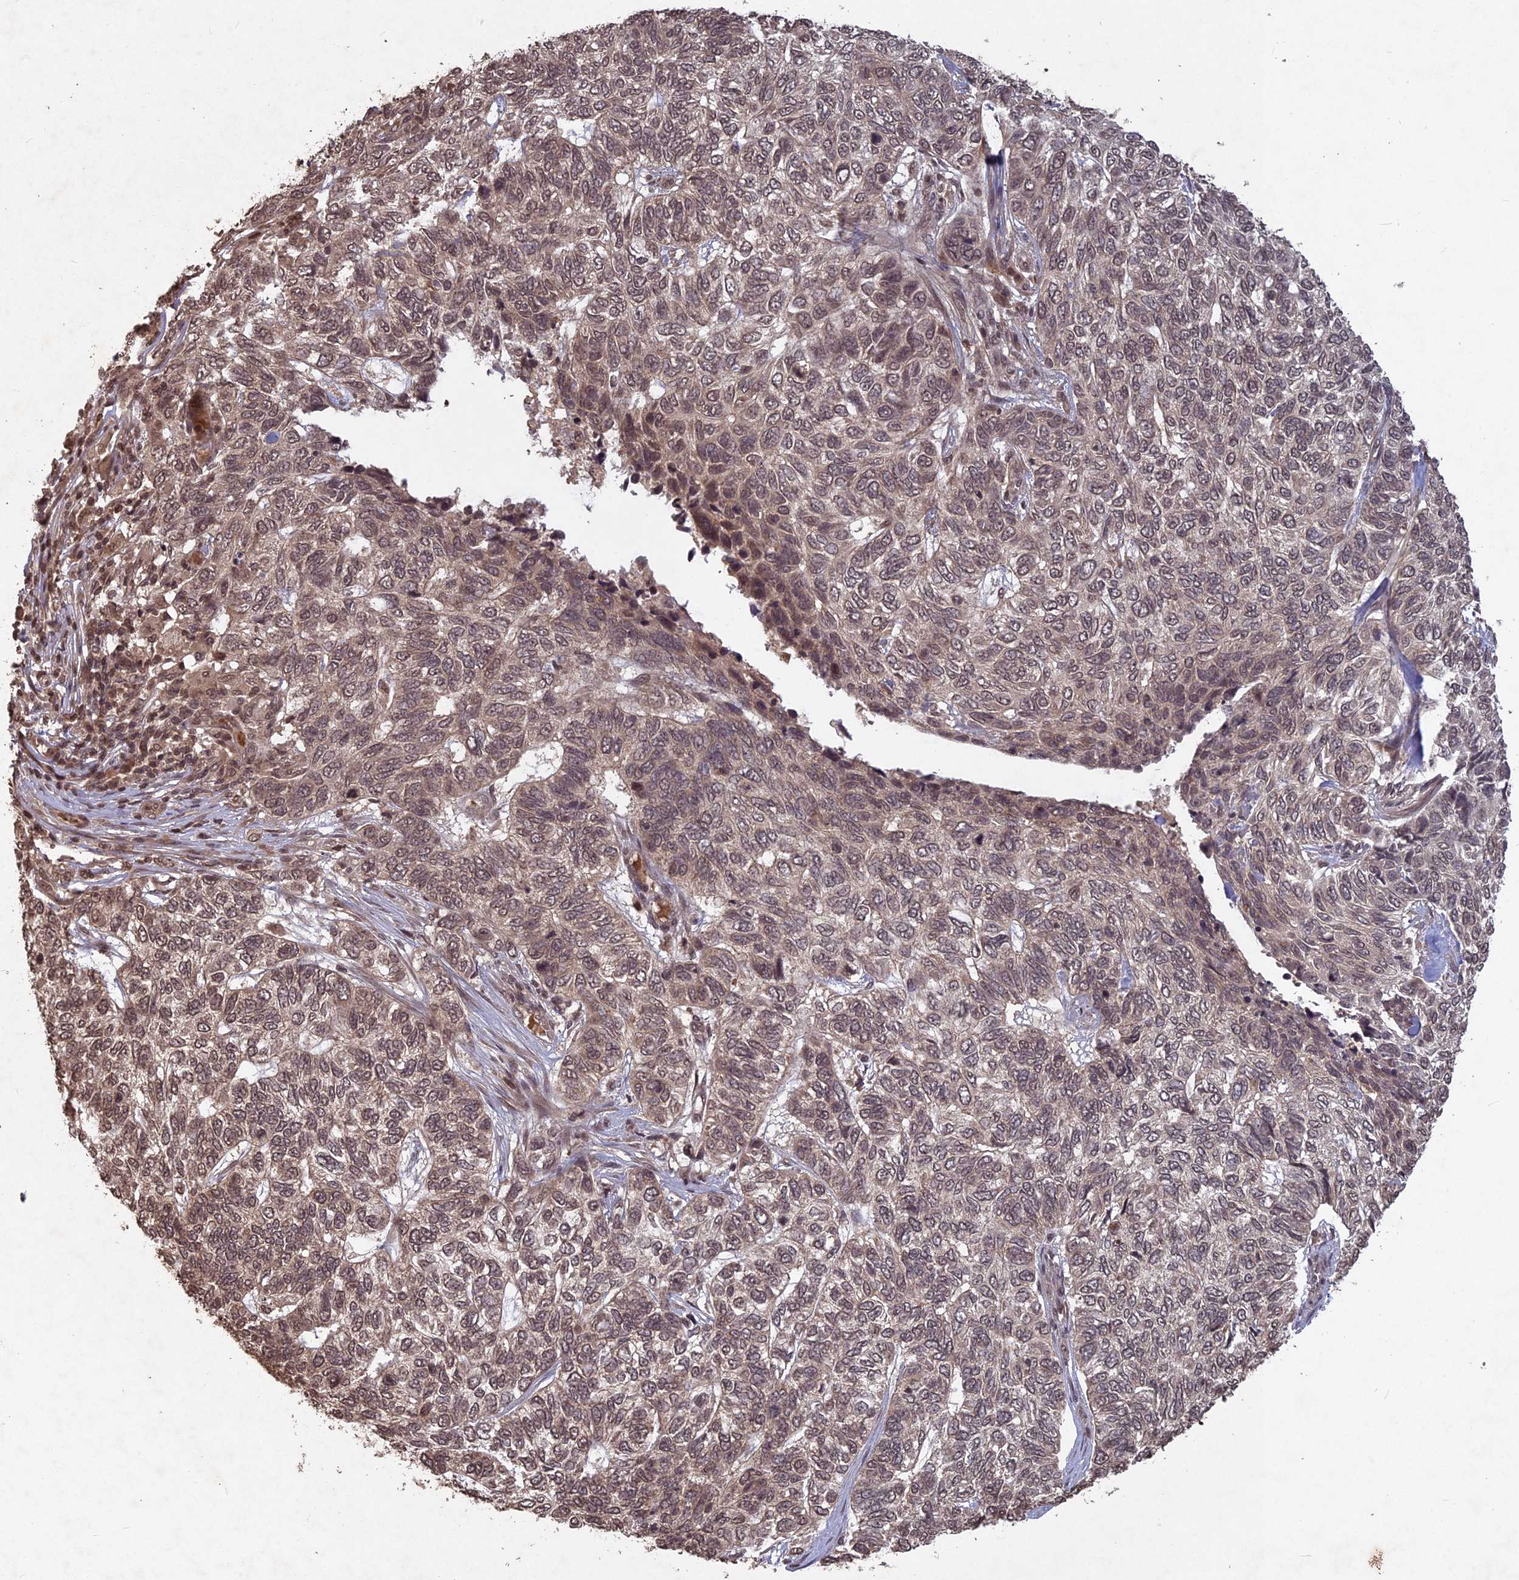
{"staining": {"intensity": "weak", "quantity": "25%-75%", "location": "nuclear"}, "tissue": "skin cancer", "cell_type": "Tumor cells", "image_type": "cancer", "snomed": [{"axis": "morphology", "description": "Basal cell carcinoma"}, {"axis": "topography", "description": "Skin"}], "caption": "Human skin cancer (basal cell carcinoma) stained with a protein marker shows weak staining in tumor cells.", "gene": "SRMS", "patient": {"sex": "female", "age": 65}}